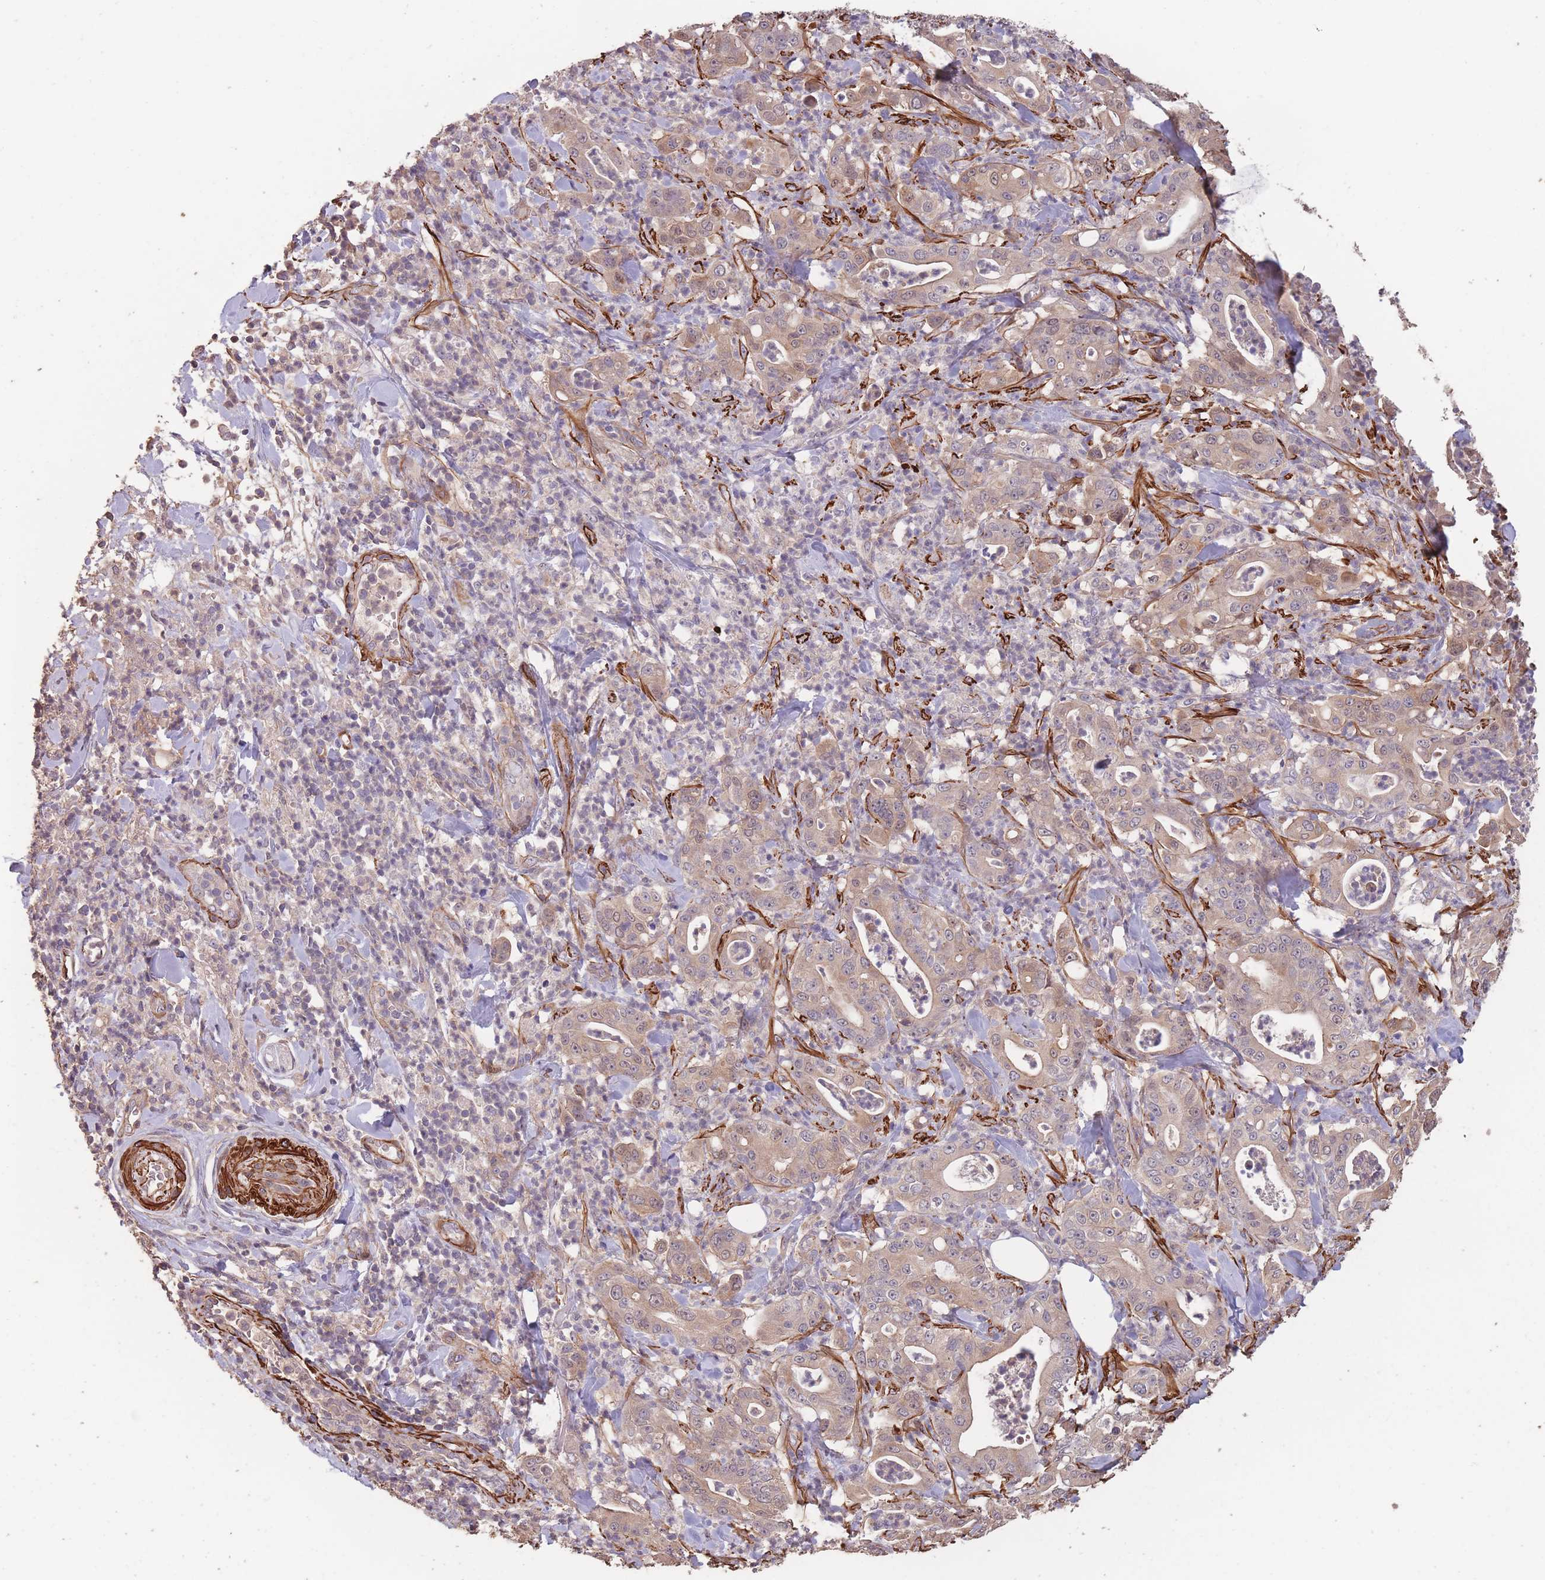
{"staining": {"intensity": "weak", "quantity": "25%-75%", "location": "cytoplasmic/membranous"}, "tissue": "pancreatic cancer", "cell_type": "Tumor cells", "image_type": "cancer", "snomed": [{"axis": "morphology", "description": "Adenocarcinoma, NOS"}, {"axis": "topography", "description": "Pancreas"}], "caption": "DAB immunohistochemical staining of human adenocarcinoma (pancreatic) displays weak cytoplasmic/membranous protein staining in approximately 25%-75% of tumor cells.", "gene": "NLRC4", "patient": {"sex": "male", "age": 71}}